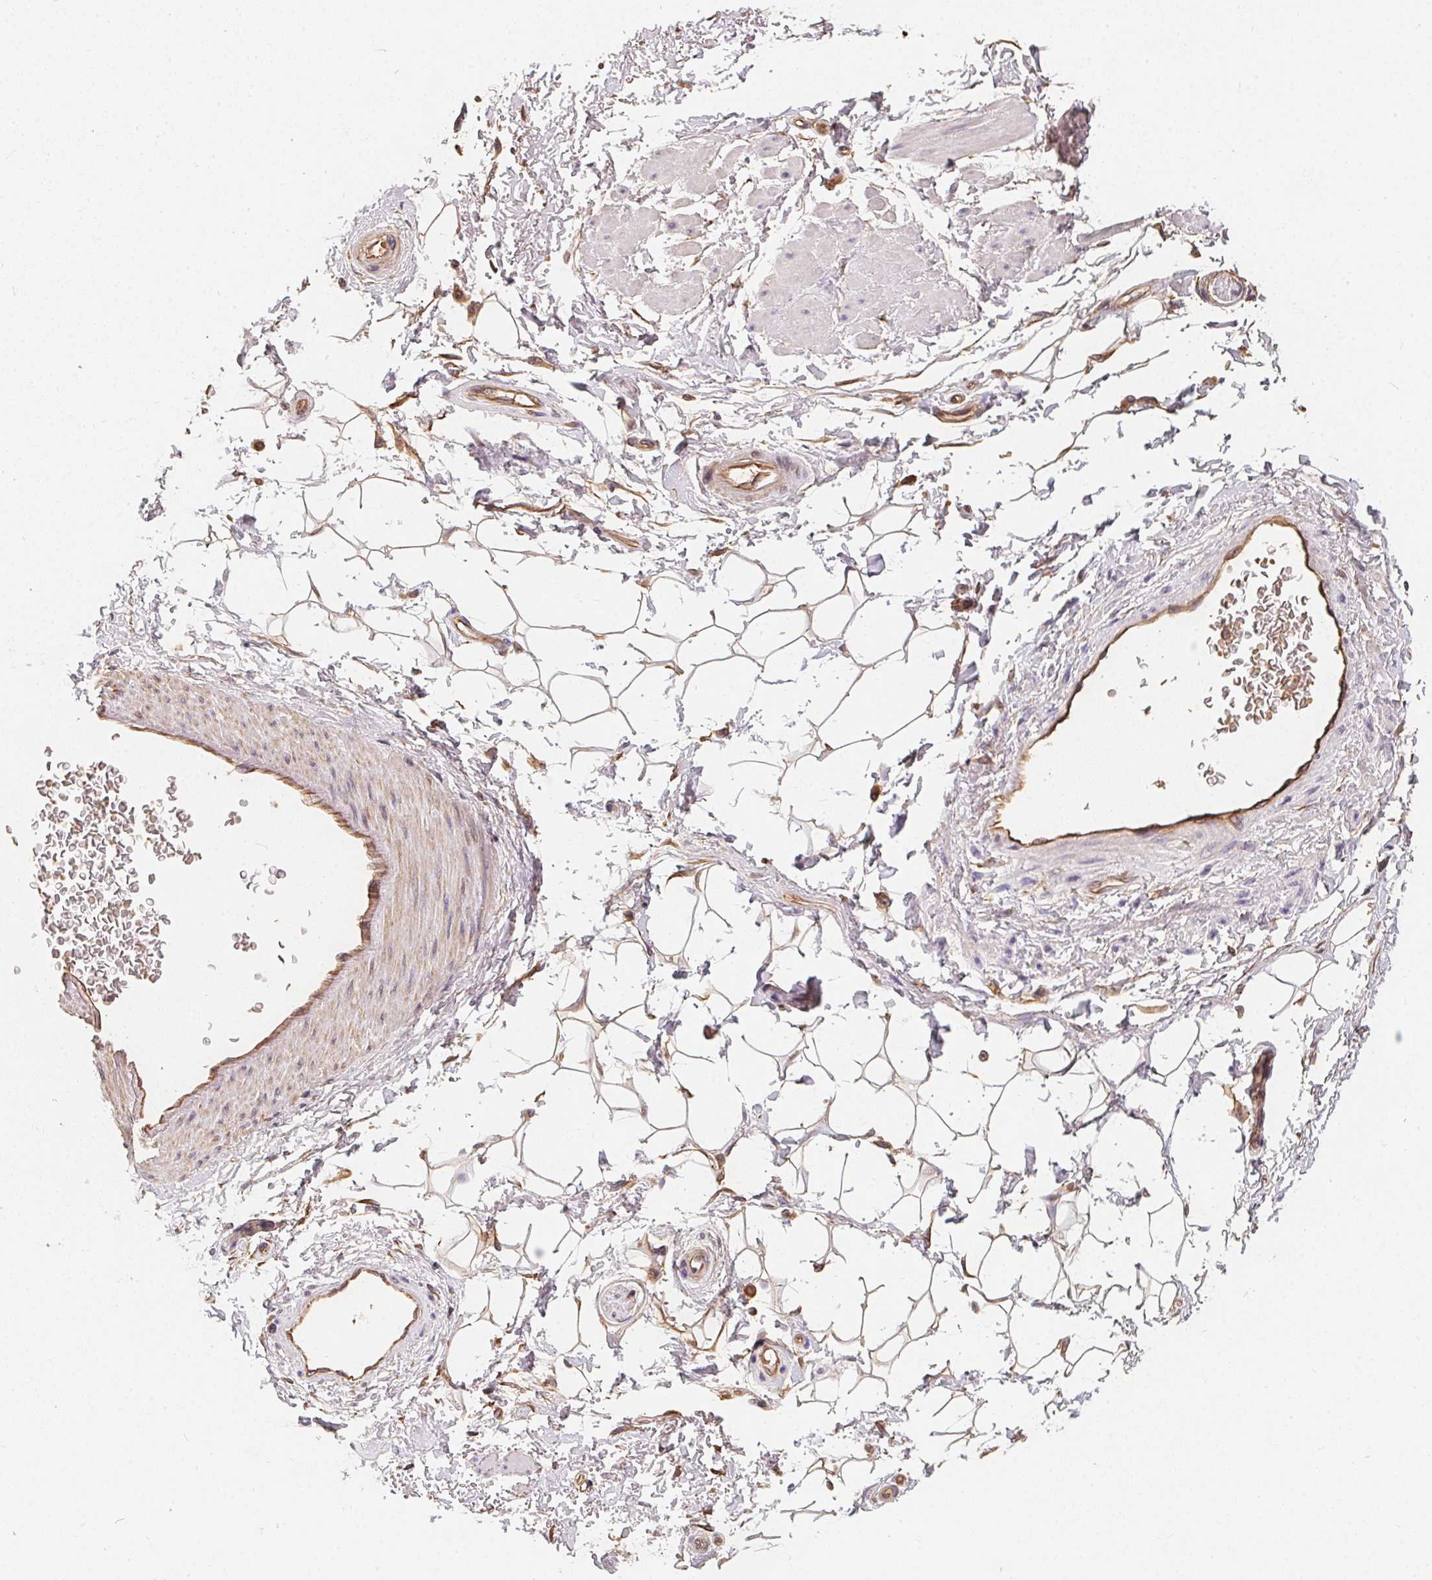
{"staining": {"intensity": "moderate", "quantity": ">75%", "location": "cytoplasmic/membranous"}, "tissue": "adipose tissue", "cell_type": "Adipocytes", "image_type": "normal", "snomed": [{"axis": "morphology", "description": "Normal tissue, NOS"}, {"axis": "topography", "description": "Anal"}, {"axis": "topography", "description": "Peripheral nerve tissue"}], "caption": "Protein expression analysis of normal adipose tissue exhibits moderate cytoplasmic/membranous positivity in approximately >75% of adipocytes.", "gene": "TBKBP1", "patient": {"sex": "male", "age": 51}}